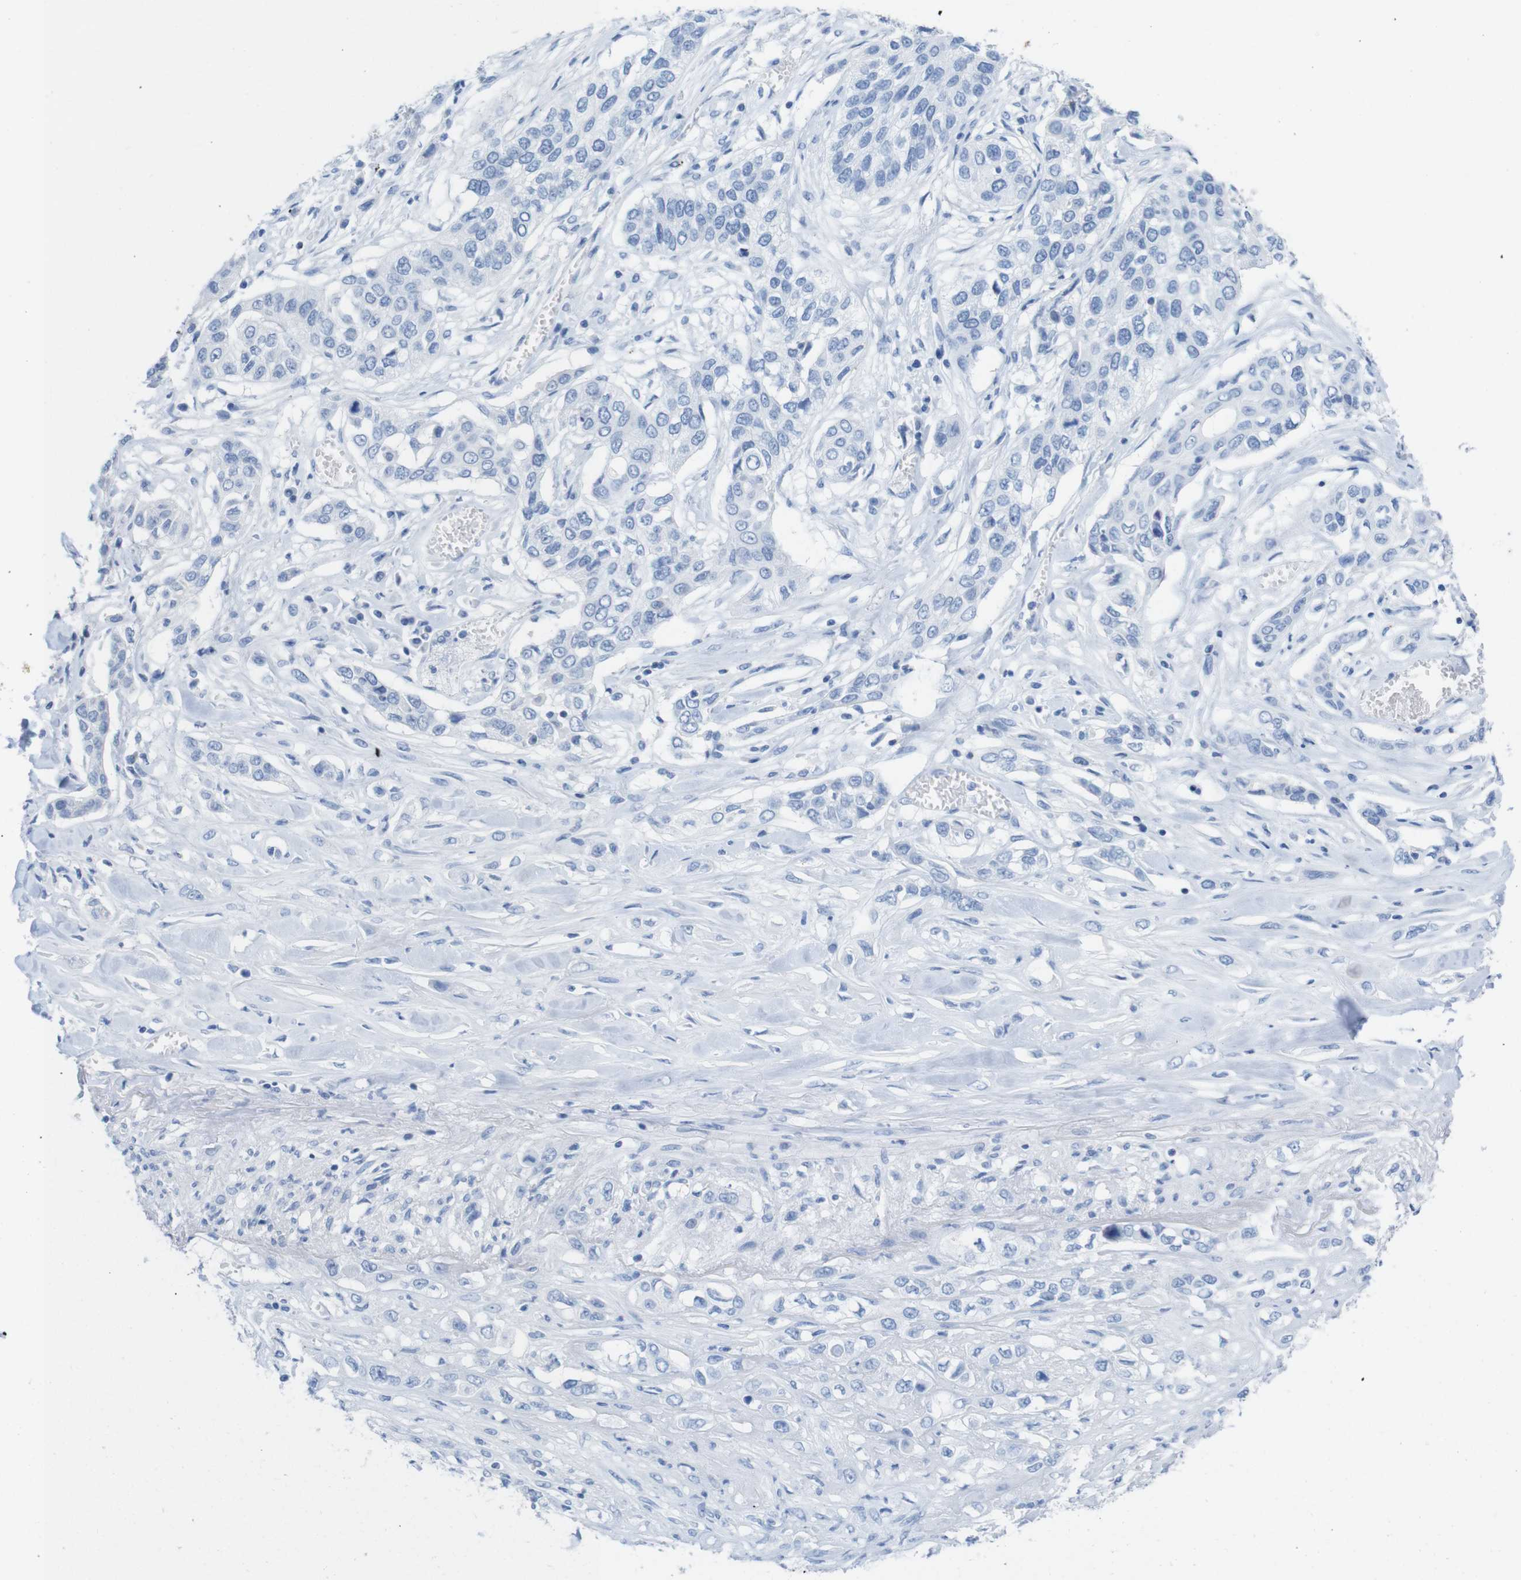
{"staining": {"intensity": "negative", "quantity": "none", "location": "none"}, "tissue": "lung cancer", "cell_type": "Tumor cells", "image_type": "cancer", "snomed": [{"axis": "morphology", "description": "Squamous cell carcinoma, NOS"}, {"axis": "topography", "description": "Lung"}], "caption": "Lung squamous cell carcinoma was stained to show a protein in brown. There is no significant staining in tumor cells. (DAB immunohistochemistry (IHC) visualized using brightfield microscopy, high magnification).", "gene": "LAG3", "patient": {"sex": "male", "age": 71}}